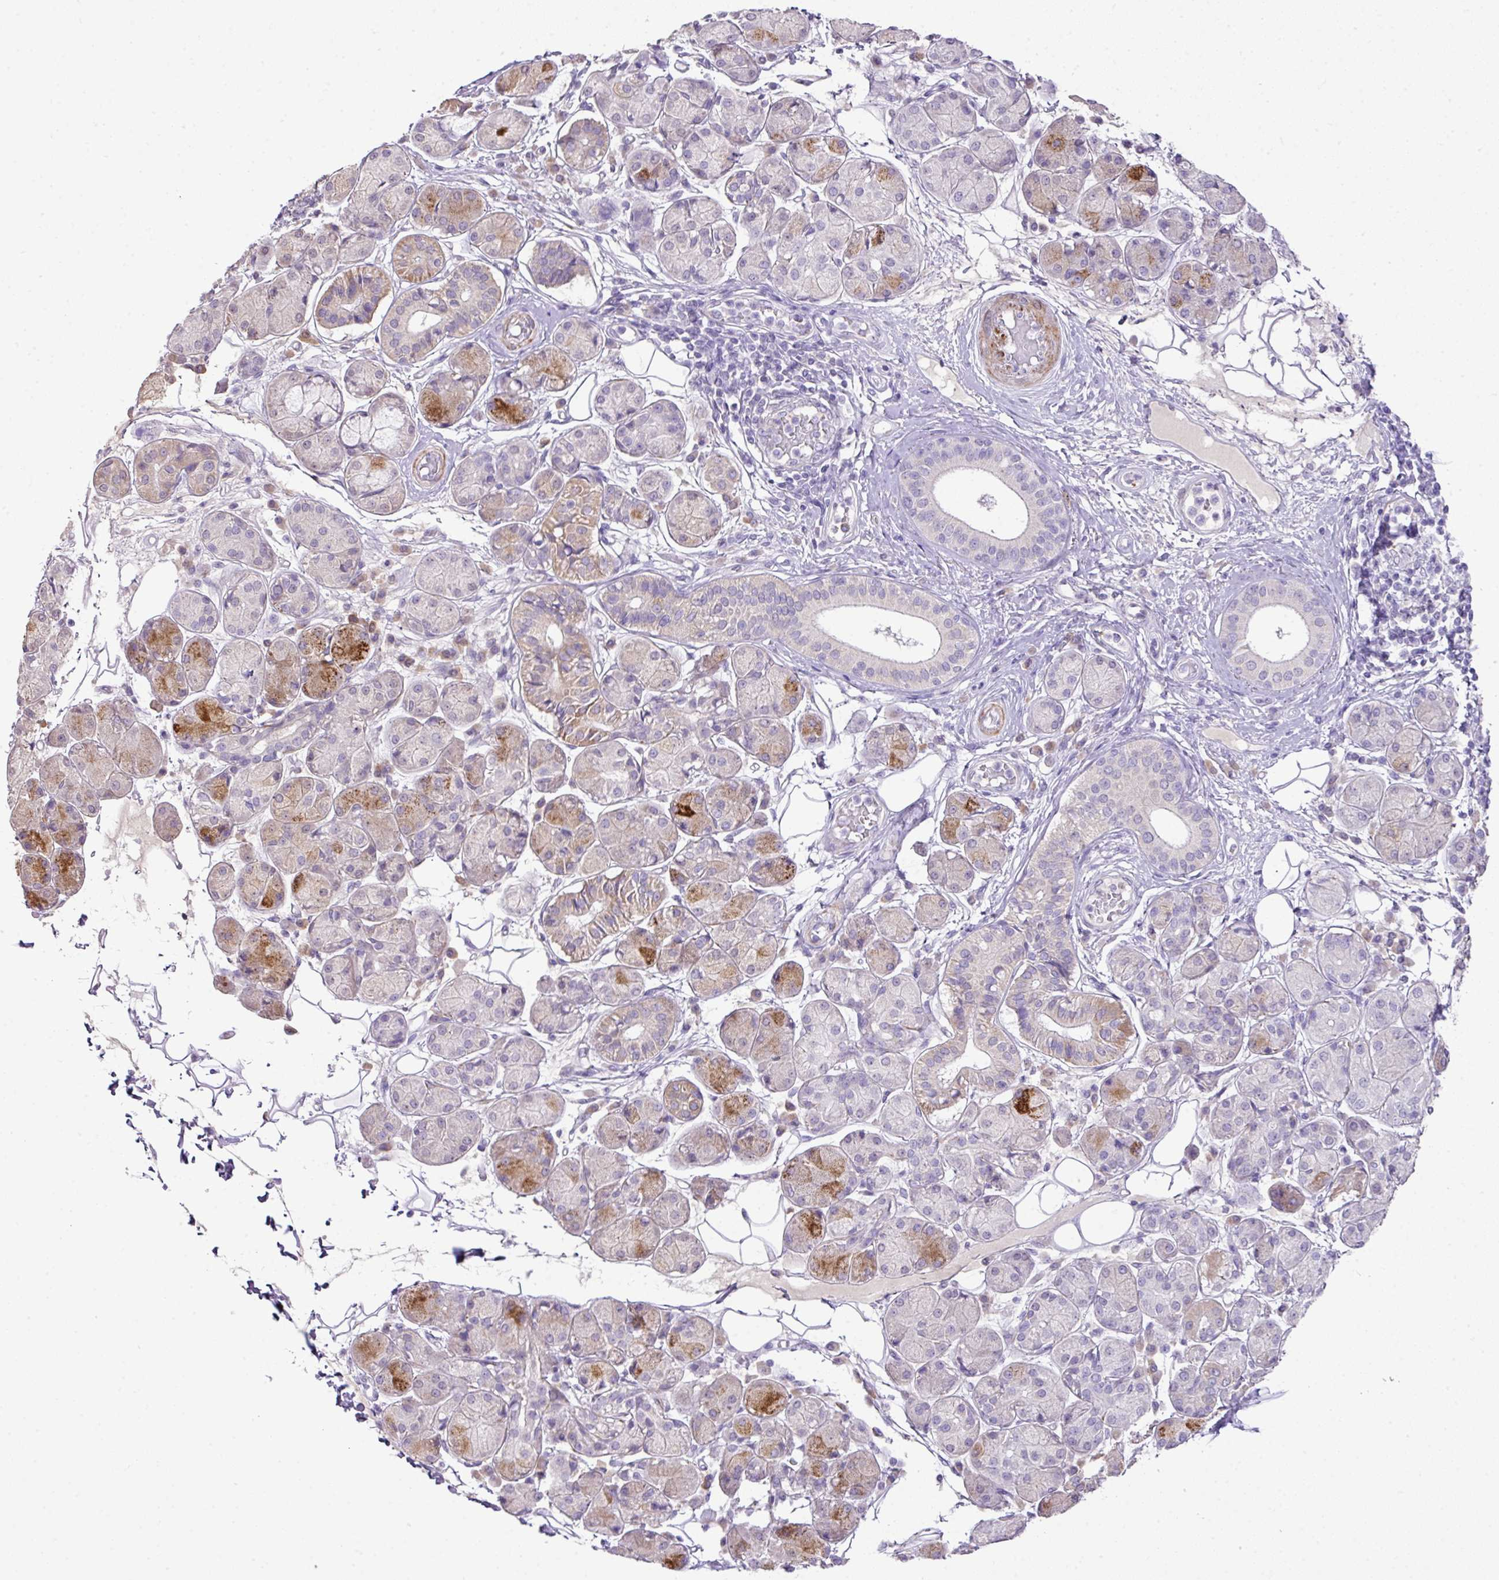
{"staining": {"intensity": "moderate", "quantity": "<25%", "location": "cytoplasmic/membranous"}, "tissue": "salivary gland", "cell_type": "Glandular cells", "image_type": "normal", "snomed": [{"axis": "morphology", "description": "Squamous cell carcinoma, NOS"}, {"axis": "topography", "description": "Skin"}, {"axis": "topography", "description": "Head-Neck"}], "caption": "Benign salivary gland shows moderate cytoplasmic/membranous expression in about <25% of glandular cells, visualized by immunohistochemistry. The protein of interest is stained brown, and the nuclei are stained in blue (DAB (3,3'-diaminobenzidine) IHC with brightfield microscopy, high magnification).", "gene": "DIP2A", "patient": {"sex": "male", "age": 80}}